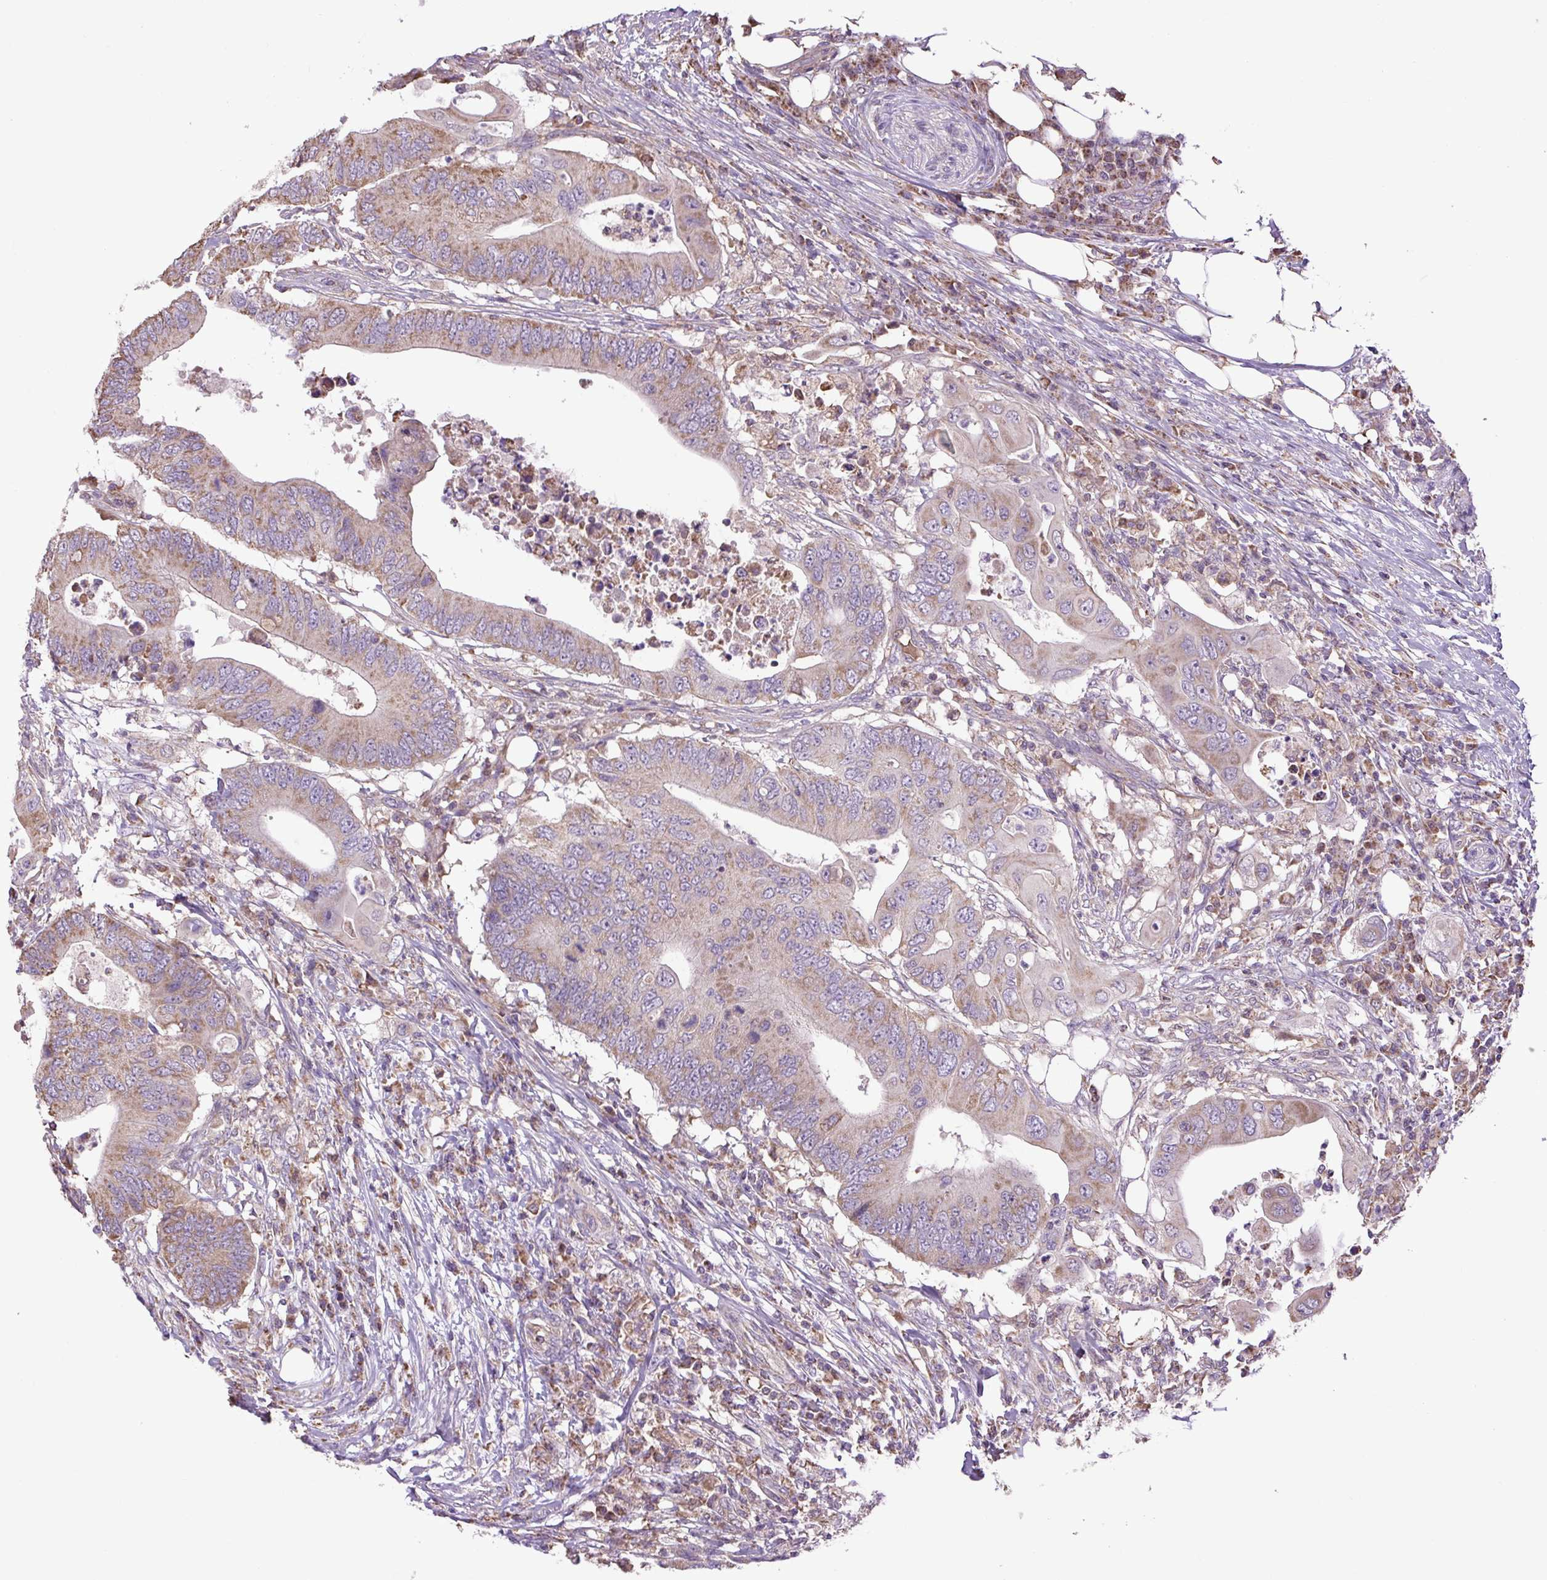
{"staining": {"intensity": "moderate", "quantity": "25%-75%", "location": "cytoplasmic/membranous"}, "tissue": "colorectal cancer", "cell_type": "Tumor cells", "image_type": "cancer", "snomed": [{"axis": "morphology", "description": "Adenocarcinoma, NOS"}, {"axis": "topography", "description": "Colon"}], "caption": "Colorectal cancer tissue displays moderate cytoplasmic/membranous positivity in approximately 25%-75% of tumor cells, visualized by immunohistochemistry.", "gene": "PLCG1", "patient": {"sex": "male", "age": 71}}